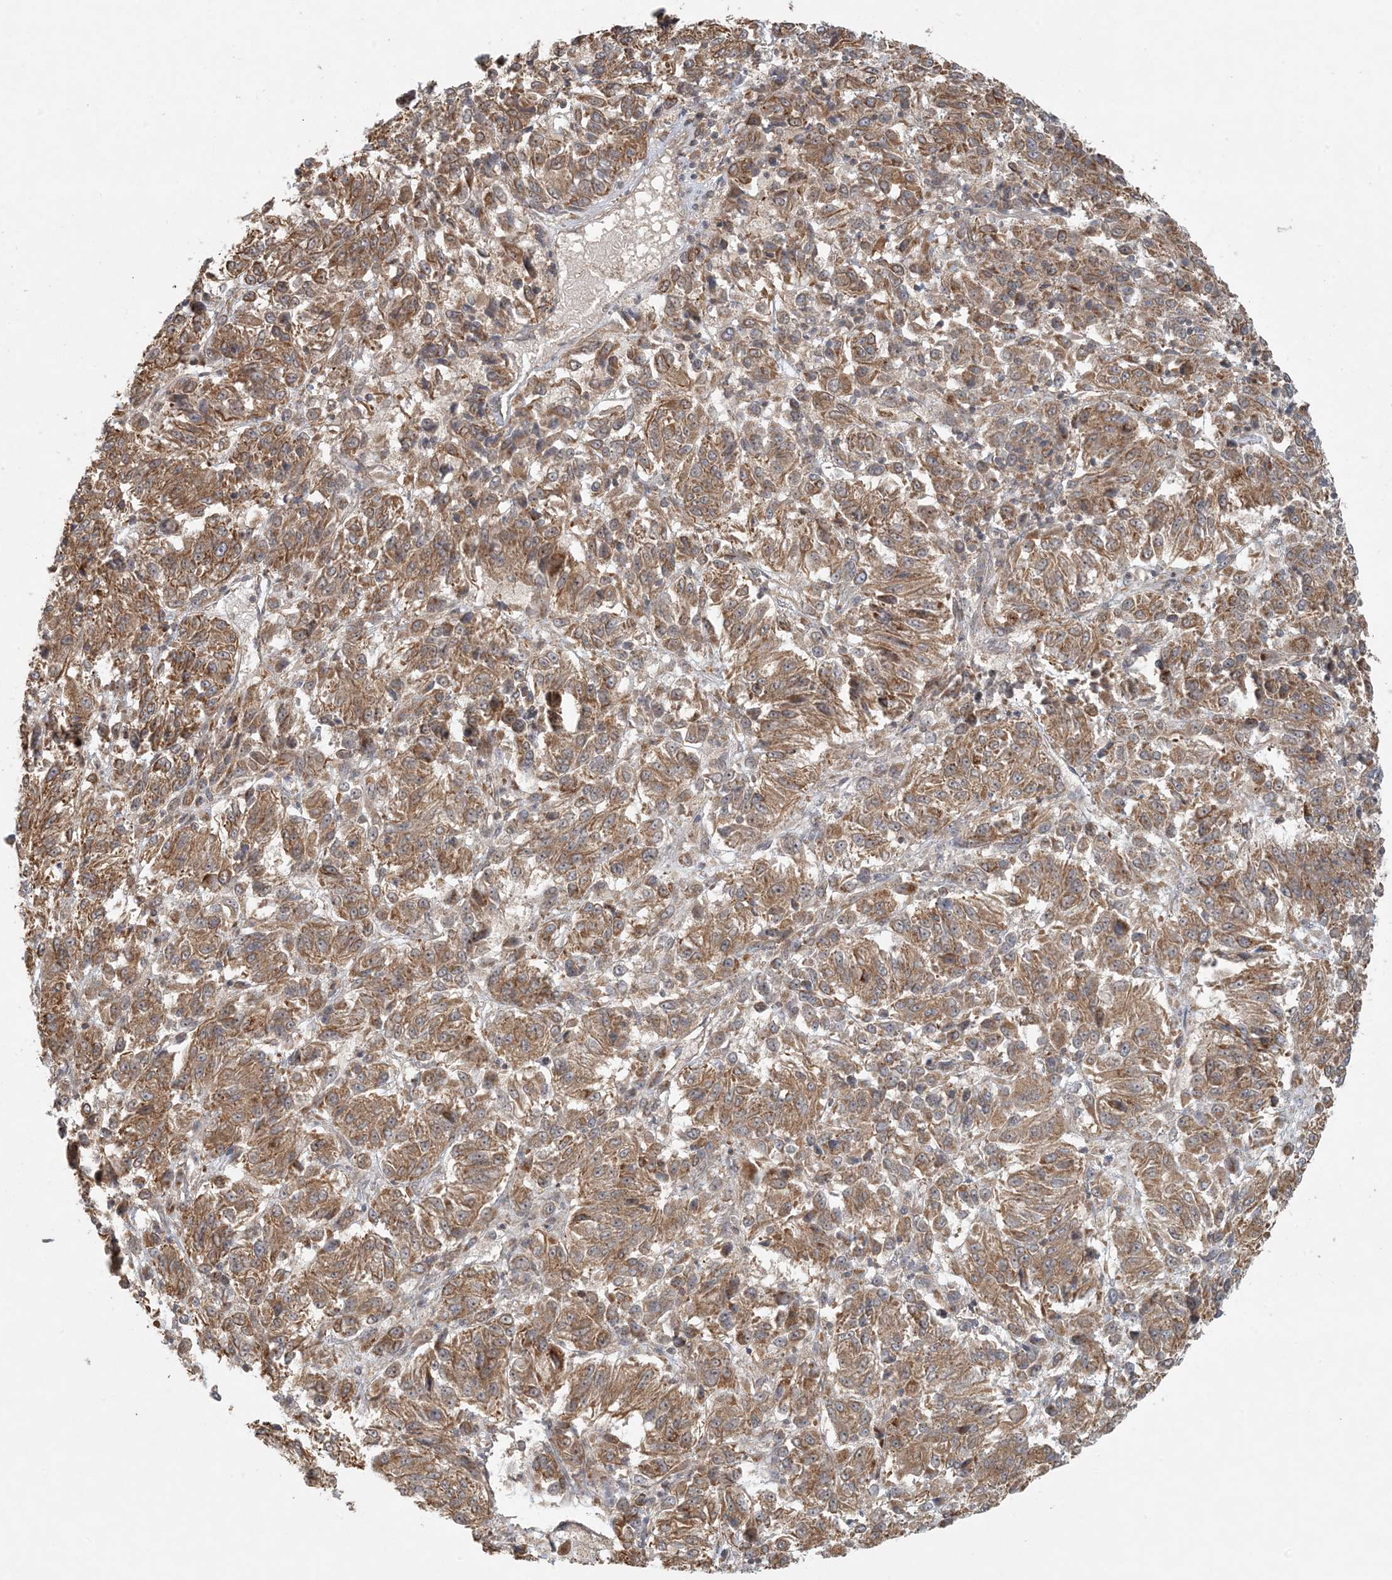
{"staining": {"intensity": "moderate", "quantity": ">75%", "location": "cytoplasmic/membranous"}, "tissue": "melanoma", "cell_type": "Tumor cells", "image_type": "cancer", "snomed": [{"axis": "morphology", "description": "Malignant melanoma, Metastatic site"}, {"axis": "topography", "description": "Lung"}], "caption": "Immunohistochemical staining of melanoma demonstrates moderate cytoplasmic/membranous protein expression in approximately >75% of tumor cells.", "gene": "OBI1", "patient": {"sex": "male", "age": 64}}